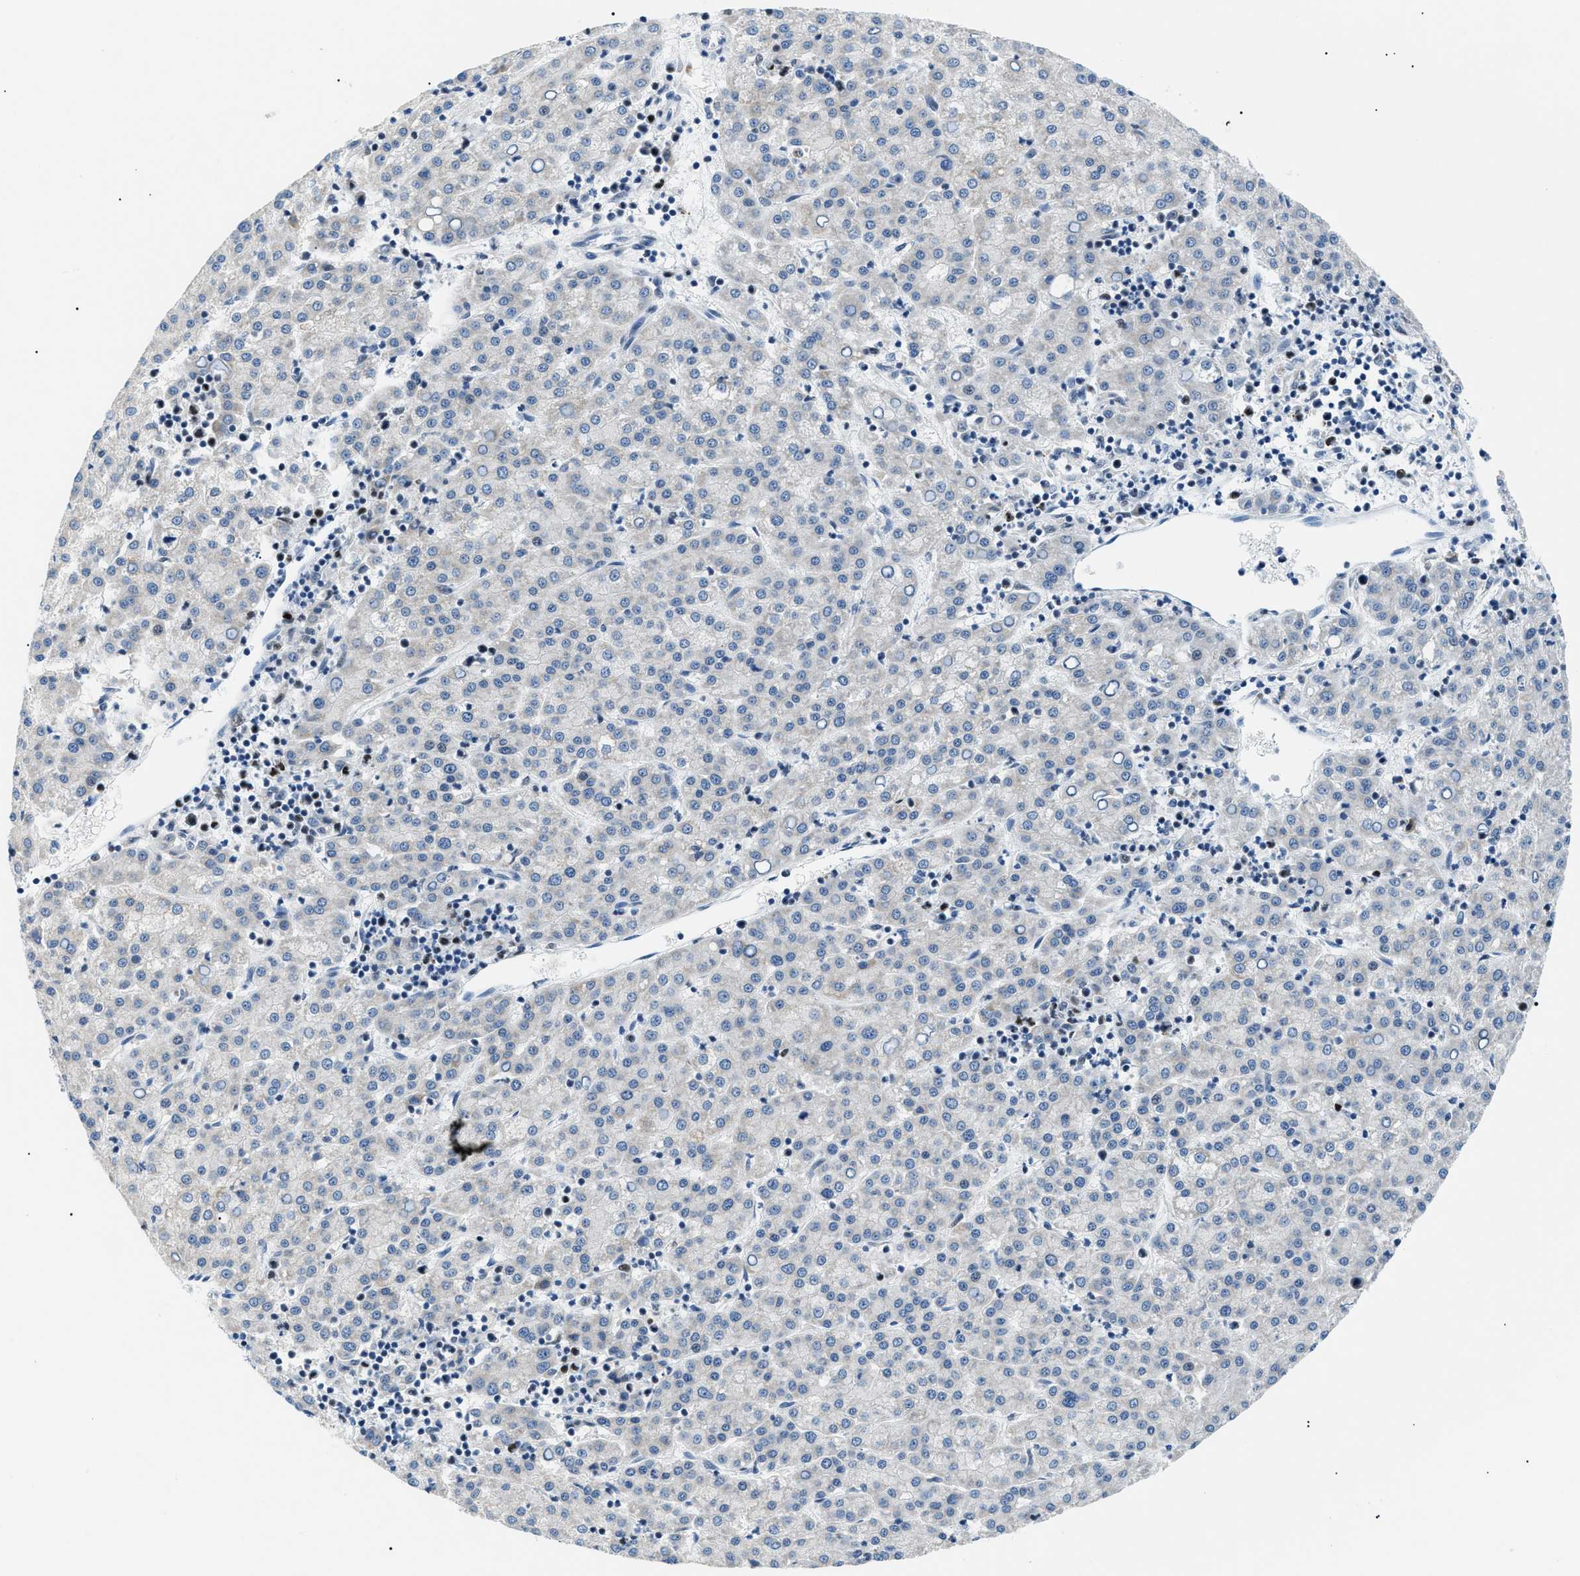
{"staining": {"intensity": "negative", "quantity": "none", "location": "none"}, "tissue": "liver cancer", "cell_type": "Tumor cells", "image_type": "cancer", "snomed": [{"axis": "morphology", "description": "Carcinoma, Hepatocellular, NOS"}, {"axis": "topography", "description": "Liver"}], "caption": "Immunohistochemistry micrograph of neoplastic tissue: liver cancer stained with DAB displays no significant protein positivity in tumor cells. (DAB (3,3'-diaminobenzidine) immunohistochemistry (IHC), high magnification).", "gene": "SMARCC1", "patient": {"sex": "female", "age": 58}}